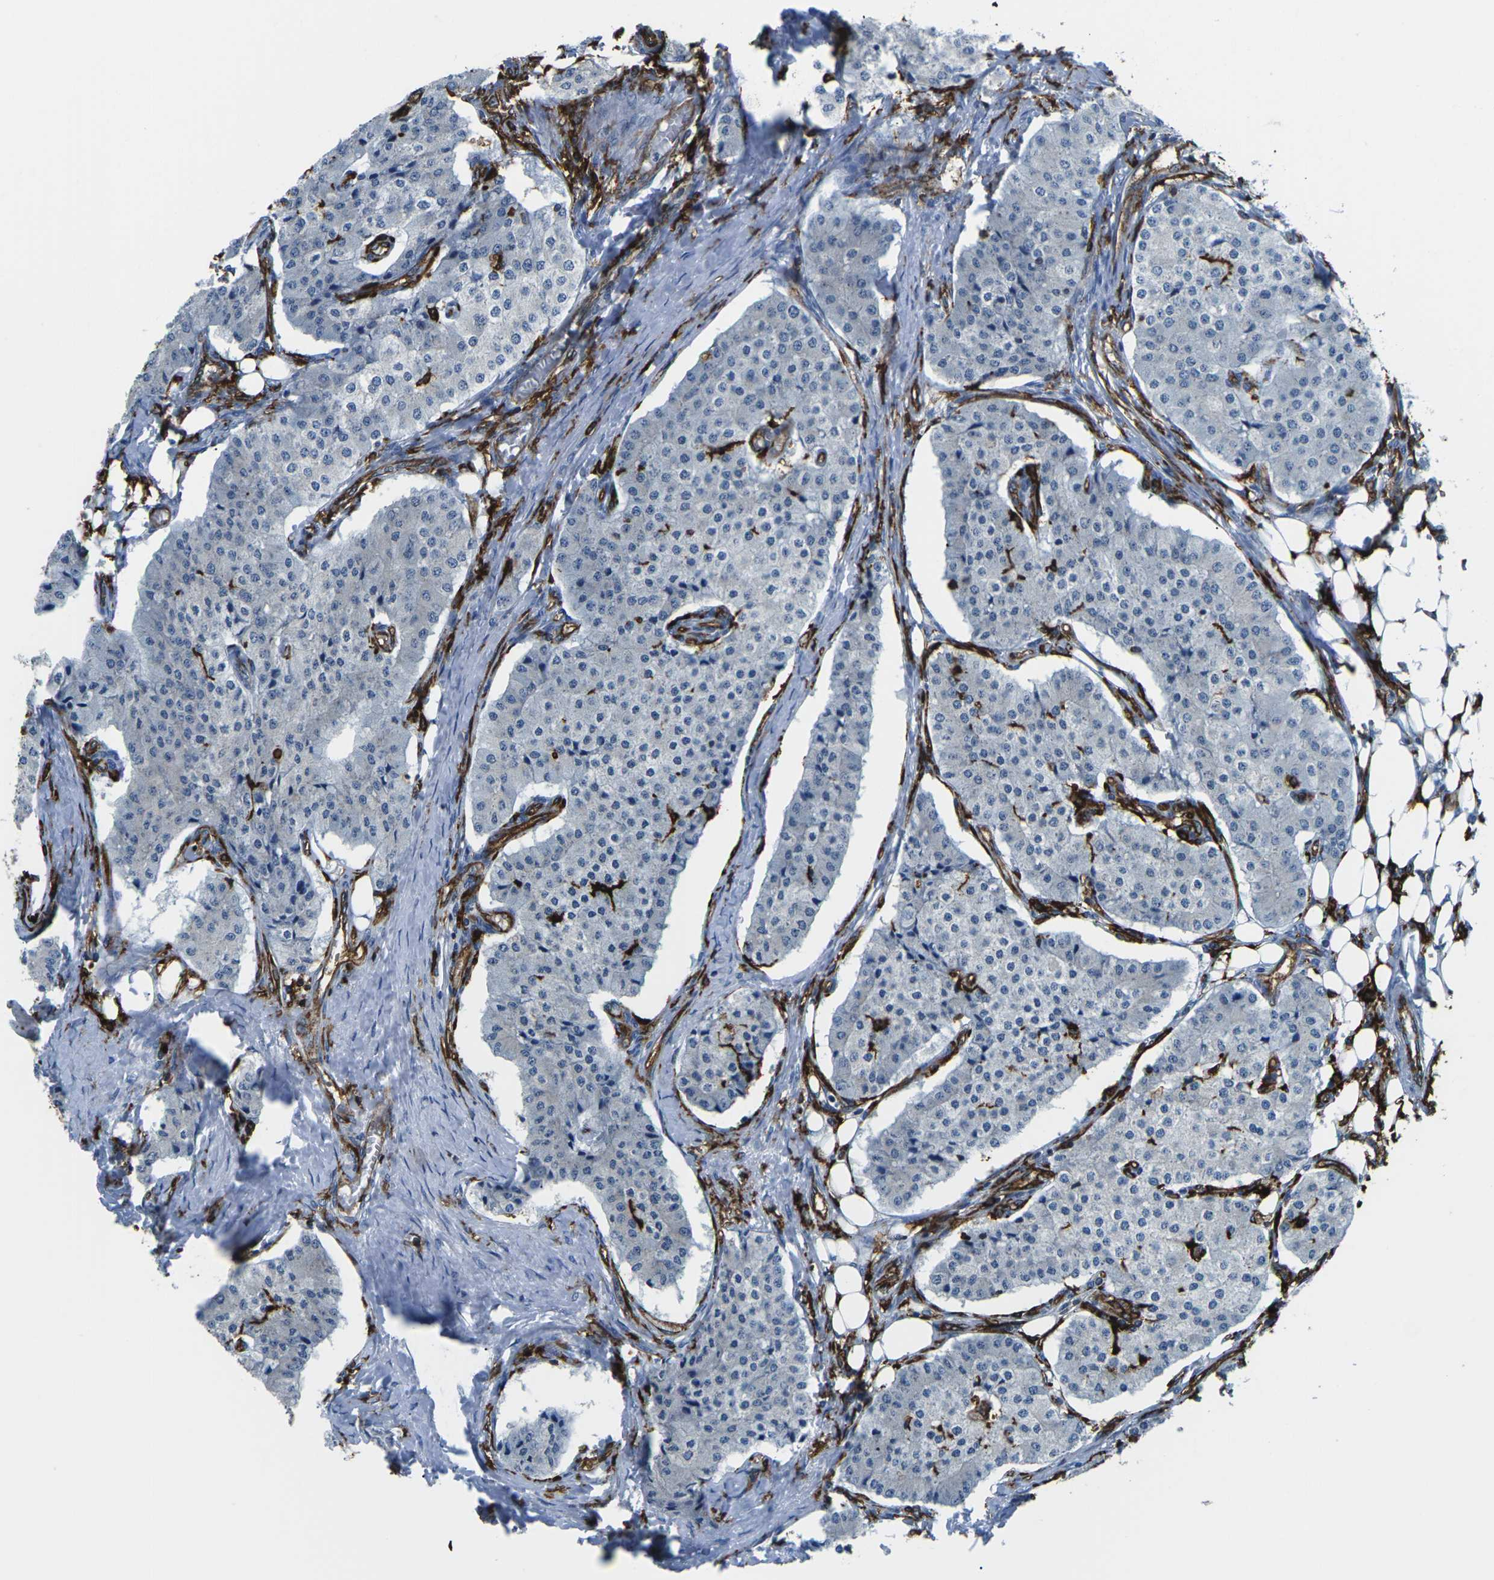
{"staining": {"intensity": "negative", "quantity": "none", "location": "none"}, "tissue": "carcinoid", "cell_type": "Tumor cells", "image_type": "cancer", "snomed": [{"axis": "morphology", "description": "Carcinoid, malignant, NOS"}, {"axis": "topography", "description": "Colon"}], "caption": "Carcinoid was stained to show a protein in brown. There is no significant staining in tumor cells.", "gene": "PTPN1", "patient": {"sex": "female", "age": 52}}